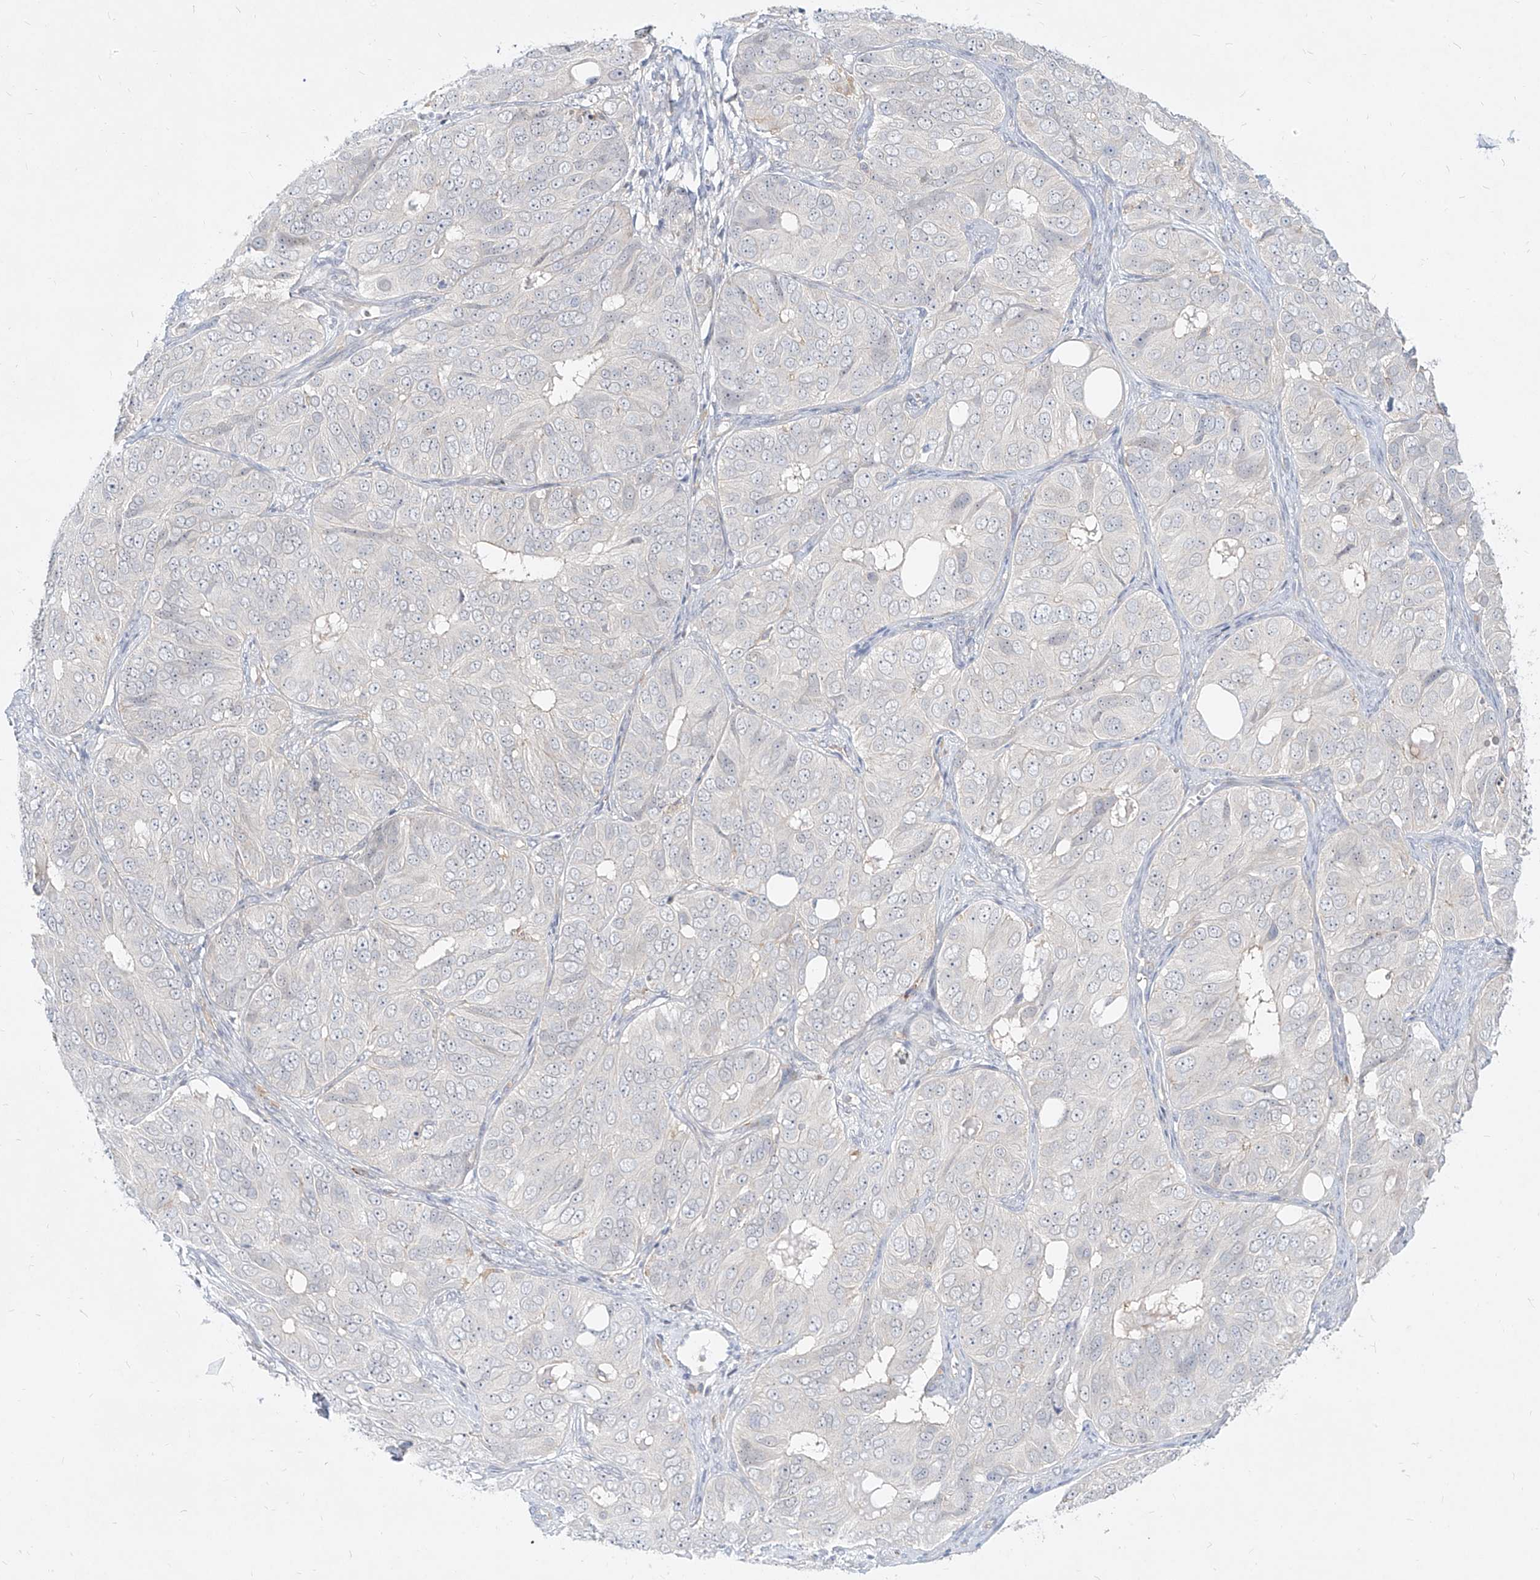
{"staining": {"intensity": "negative", "quantity": "none", "location": "none"}, "tissue": "ovarian cancer", "cell_type": "Tumor cells", "image_type": "cancer", "snomed": [{"axis": "morphology", "description": "Carcinoma, endometroid"}, {"axis": "topography", "description": "Ovary"}], "caption": "Ovarian cancer (endometroid carcinoma) stained for a protein using IHC demonstrates no expression tumor cells.", "gene": "SLC2A12", "patient": {"sex": "female", "age": 51}}